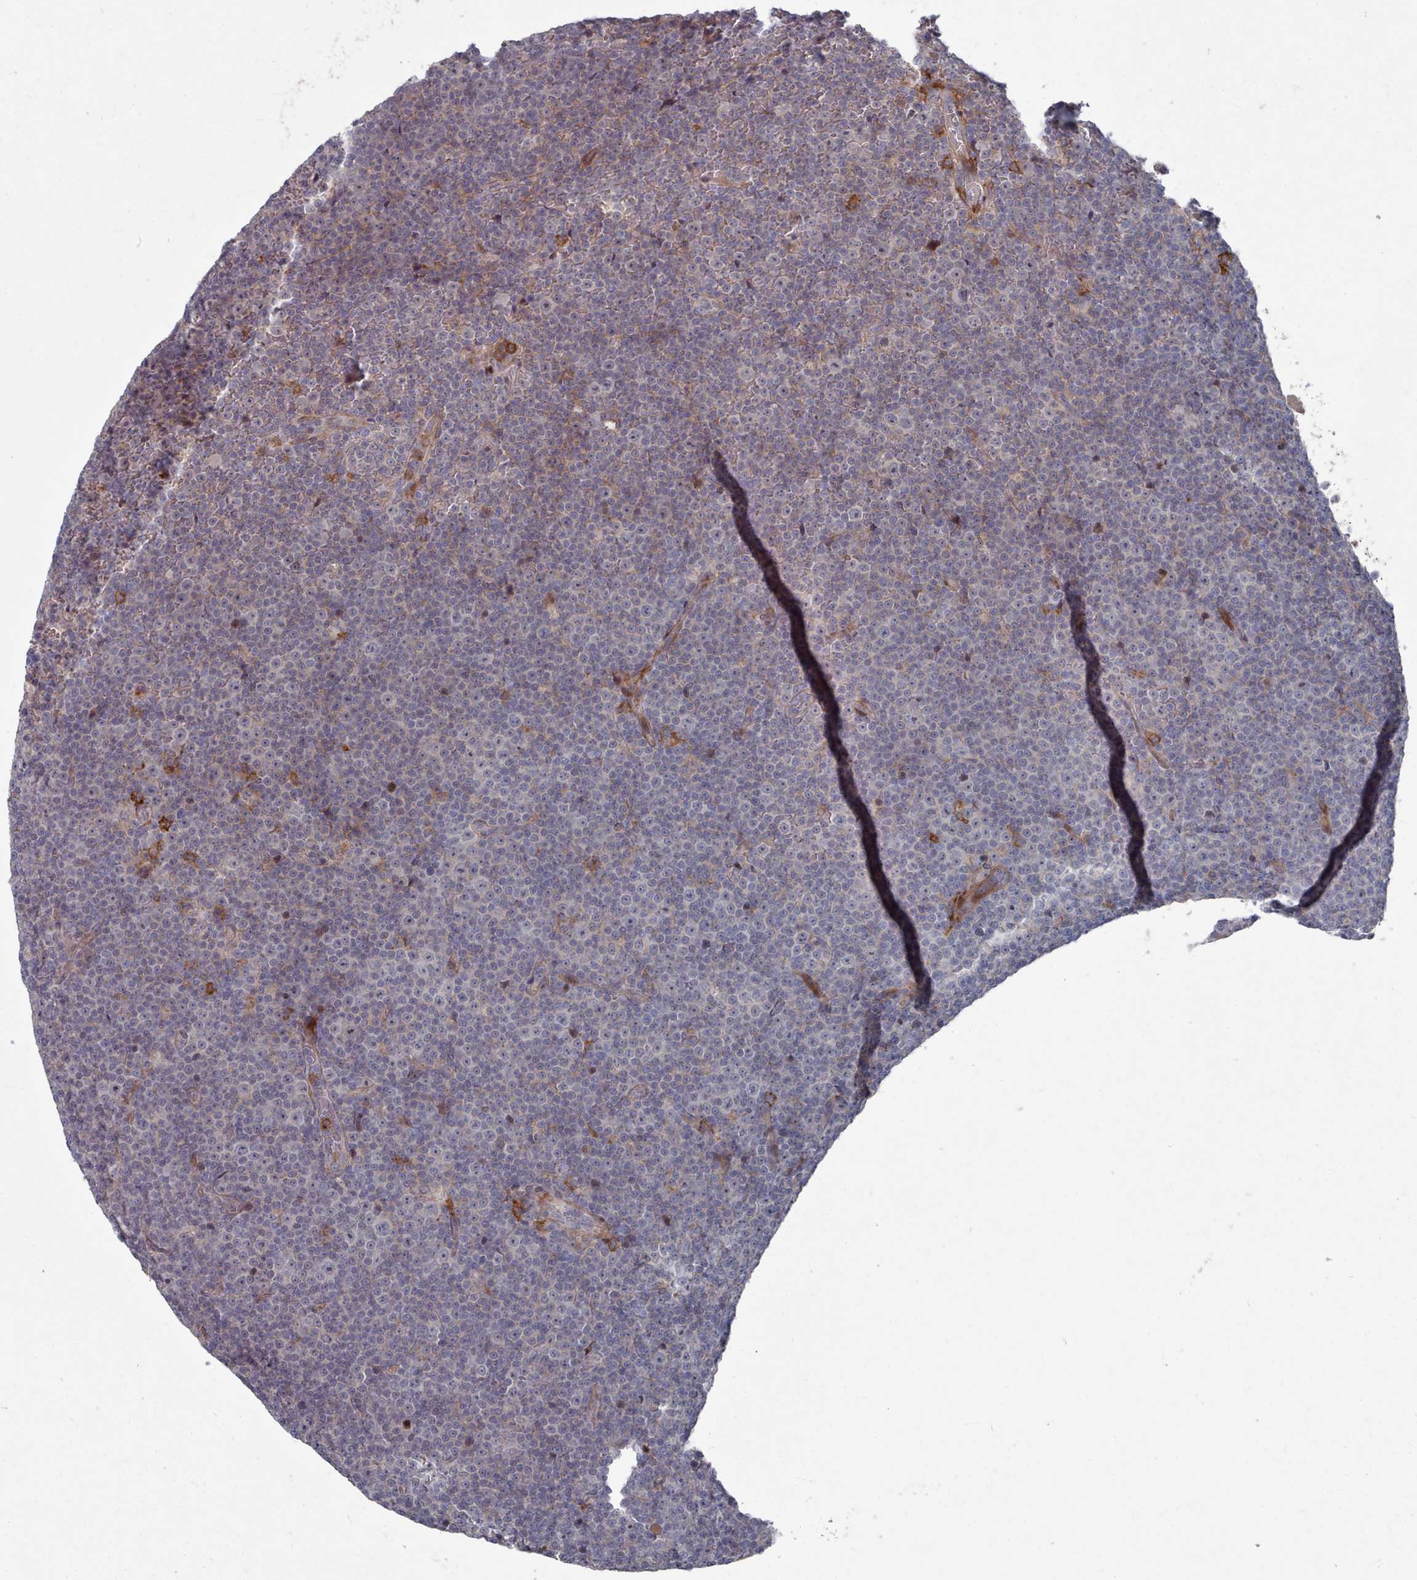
{"staining": {"intensity": "negative", "quantity": "none", "location": "none"}, "tissue": "lymphoma", "cell_type": "Tumor cells", "image_type": "cancer", "snomed": [{"axis": "morphology", "description": "Malignant lymphoma, non-Hodgkin's type, Low grade"}, {"axis": "topography", "description": "Lymph node"}], "caption": "Tumor cells show no significant staining in lymphoma. Brightfield microscopy of IHC stained with DAB (3,3'-diaminobenzidine) (brown) and hematoxylin (blue), captured at high magnification.", "gene": "COL8A2", "patient": {"sex": "female", "age": 67}}